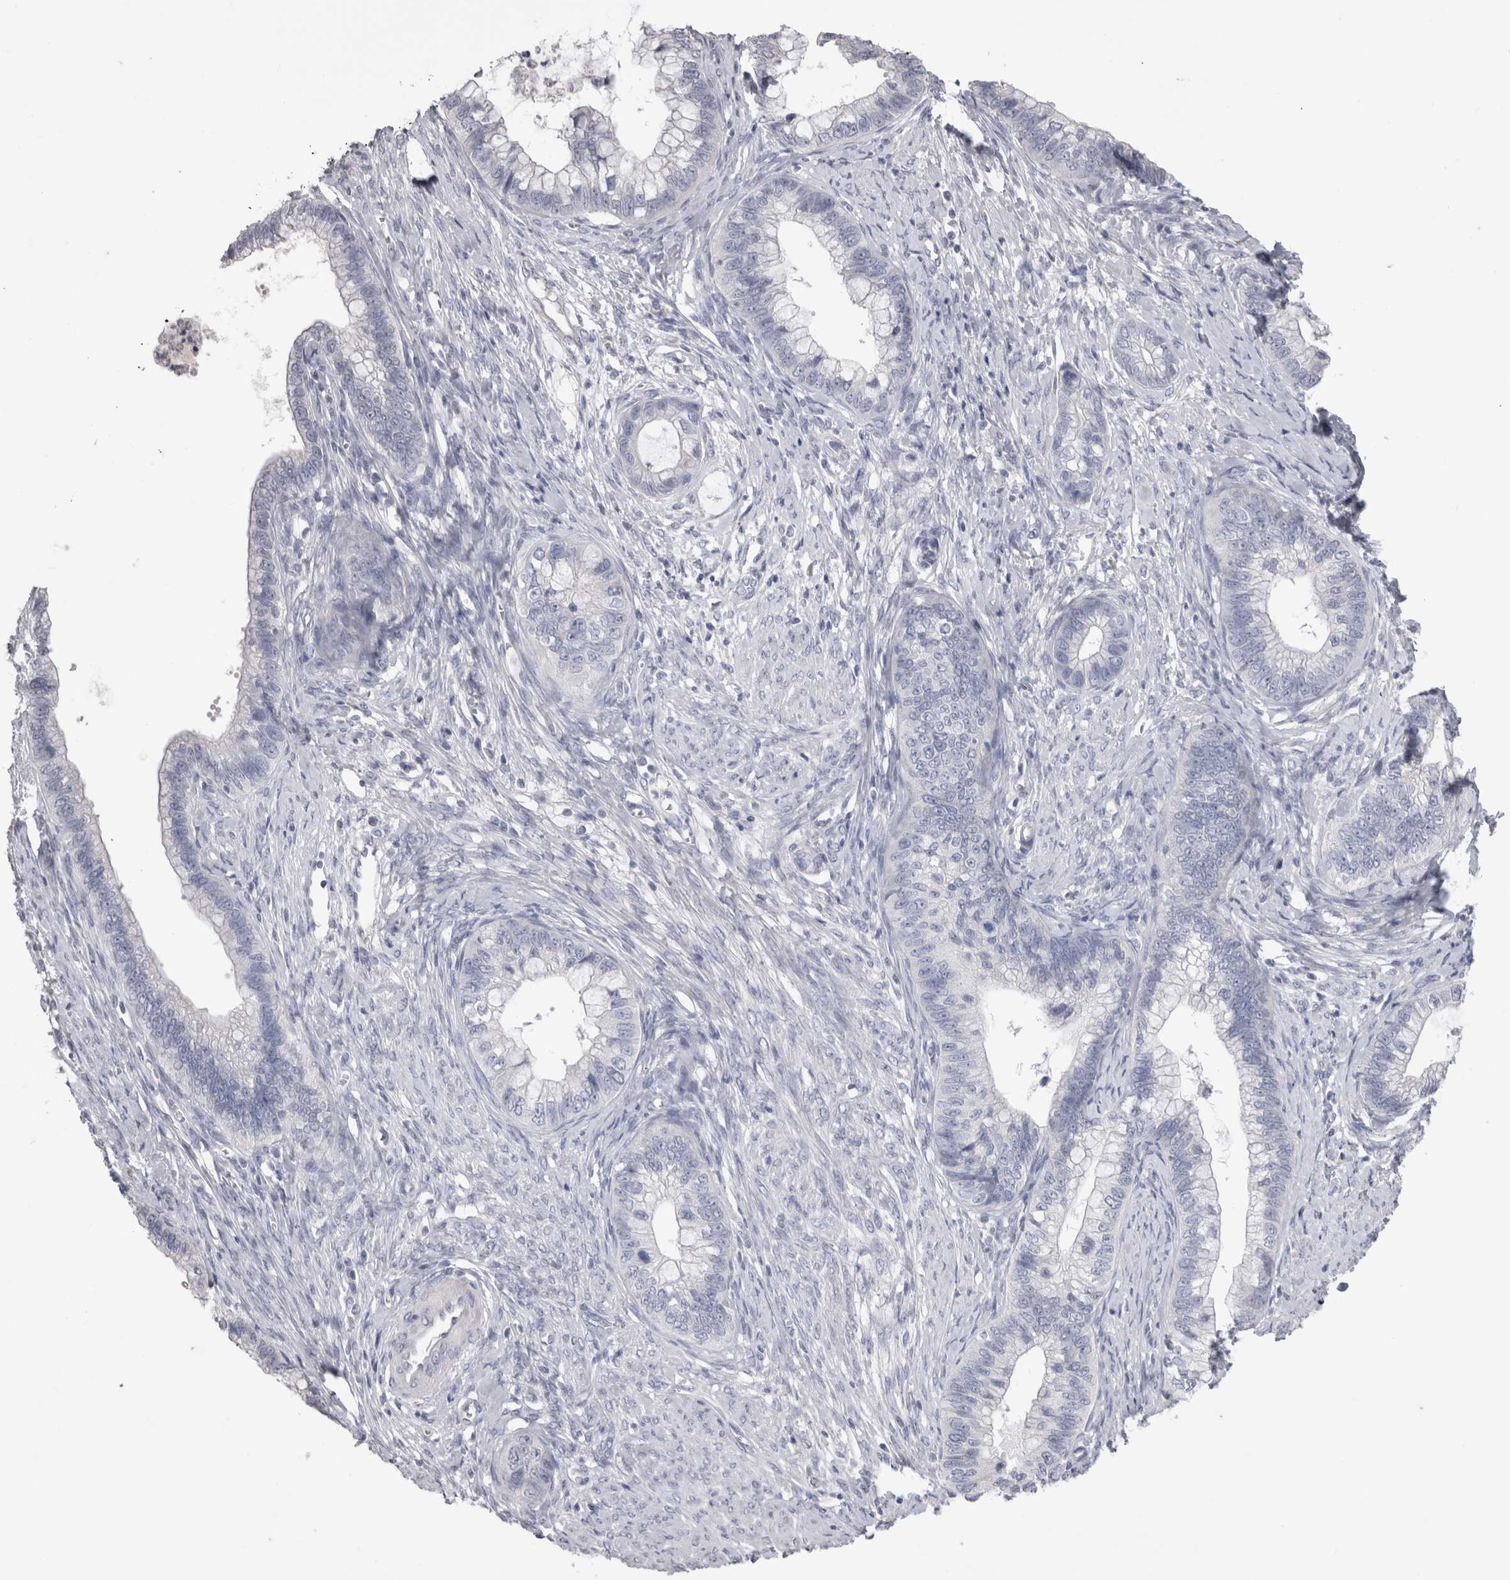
{"staining": {"intensity": "negative", "quantity": "none", "location": "none"}, "tissue": "cervical cancer", "cell_type": "Tumor cells", "image_type": "cancer", "snomed": [{"axis": "morphology", "description": "Adenocarcinoma, NOS"}, {"axis": "topography", "description": "Cervix"}], "caption": "The immunohistochemistry (IHC) histopathology image has no significant positivity in tumor cells of cervical cancer tissue.", "gene": "ADAM2", "patient": {"sex": "female", "age": 44}}